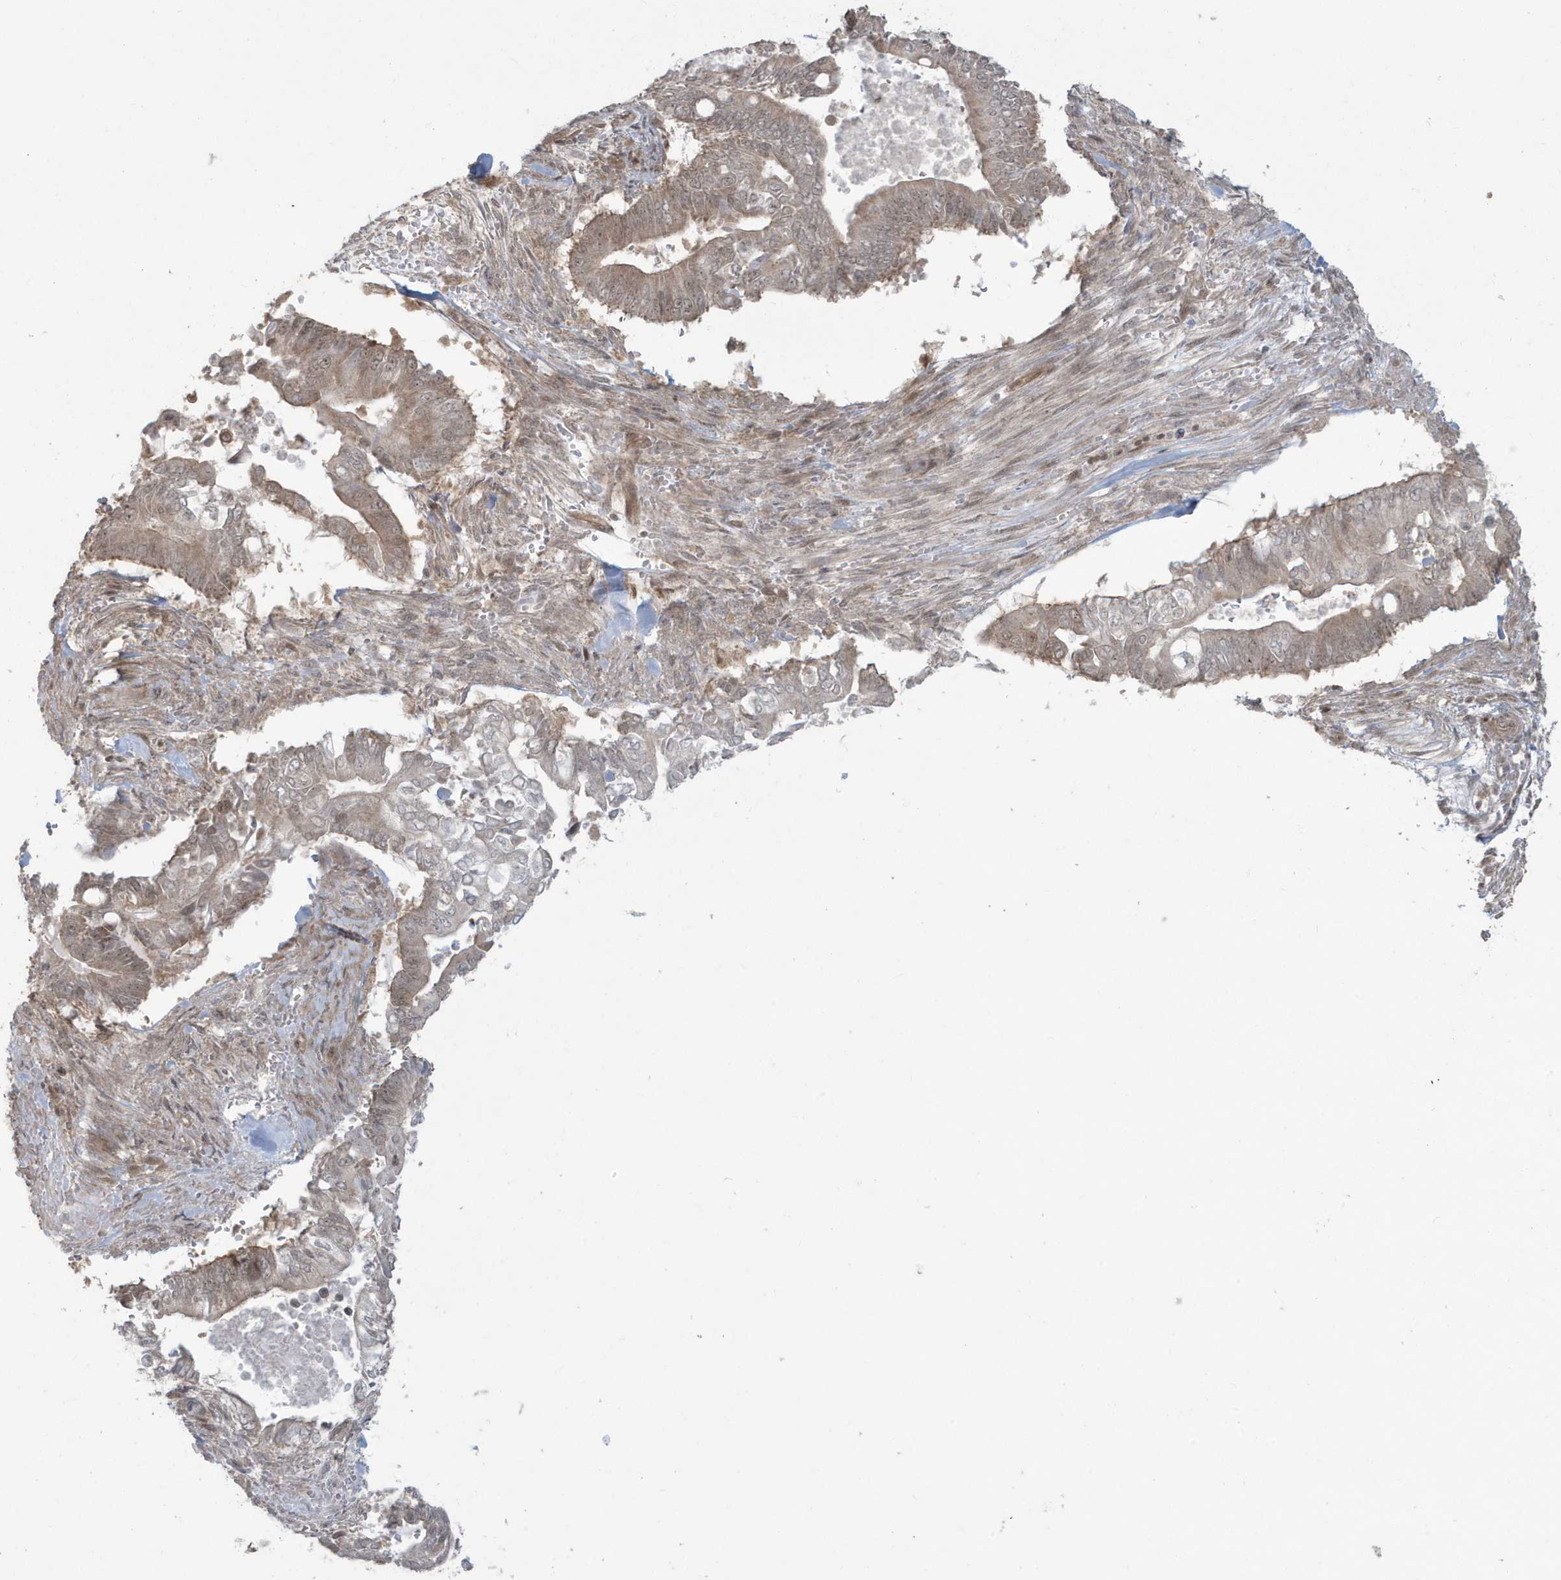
{"staining": {"intensity": "weak", "quantity": ">75%", "location": "cytoplasmic/membranous,nuclear"}, "tissue": "pancreatic cancer", "cell_type": "Tumor cells", "image_type": "cancer", "snomed": [{"axis": "morphology", "description": "Adenocarcinoma, NOS"}, {"axis": "topography", "description": "Pancreas"}], "caption": "Immunohistochemical staining of human pancreatic adenocarcinoma reveals low levels of weak cytoplasmic/membranous and nuclear protein expression in about >75% of tumor cells.", "gene": "C1orf52", "patient": {"sex": "male", "age": 68}}